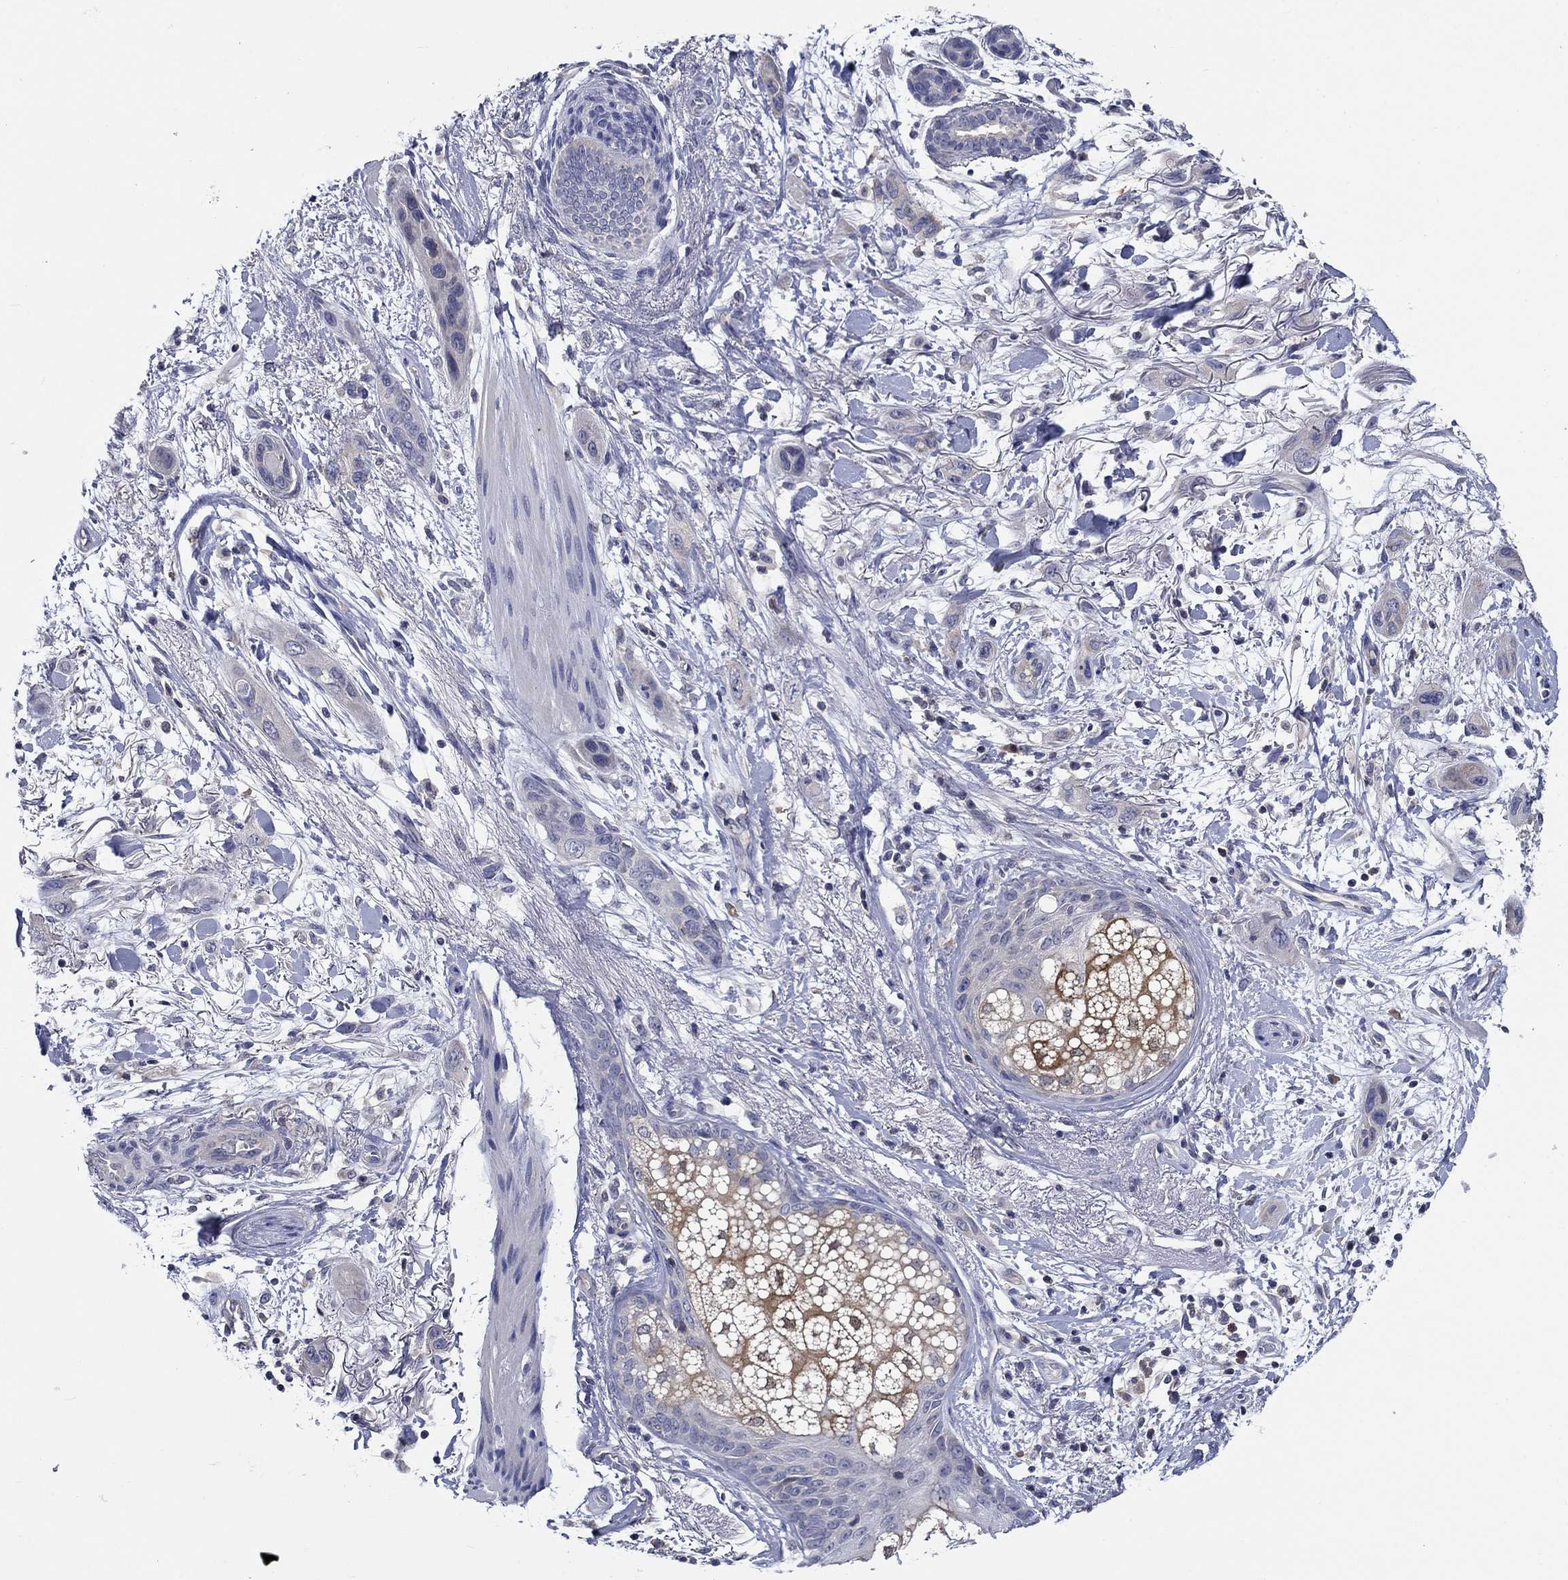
{"staining": {"intensity": "negative", "quantity": "none", "location": "none"}, "tissue": "skin cancer", "cell_type": "Tumor cells", "image_type": "cancer", "snomed": [{"axis": "morphology", "description": "Squamous cell carcinoma, NOS"}, {"axis": "topography", "description": "Skin"}], "caption": "Tumor cells show no significant expression in skin cancer (squamous cell carcinoma).", "gene": "POU2F2", "patient": {"sex": "male", "age": 79}}